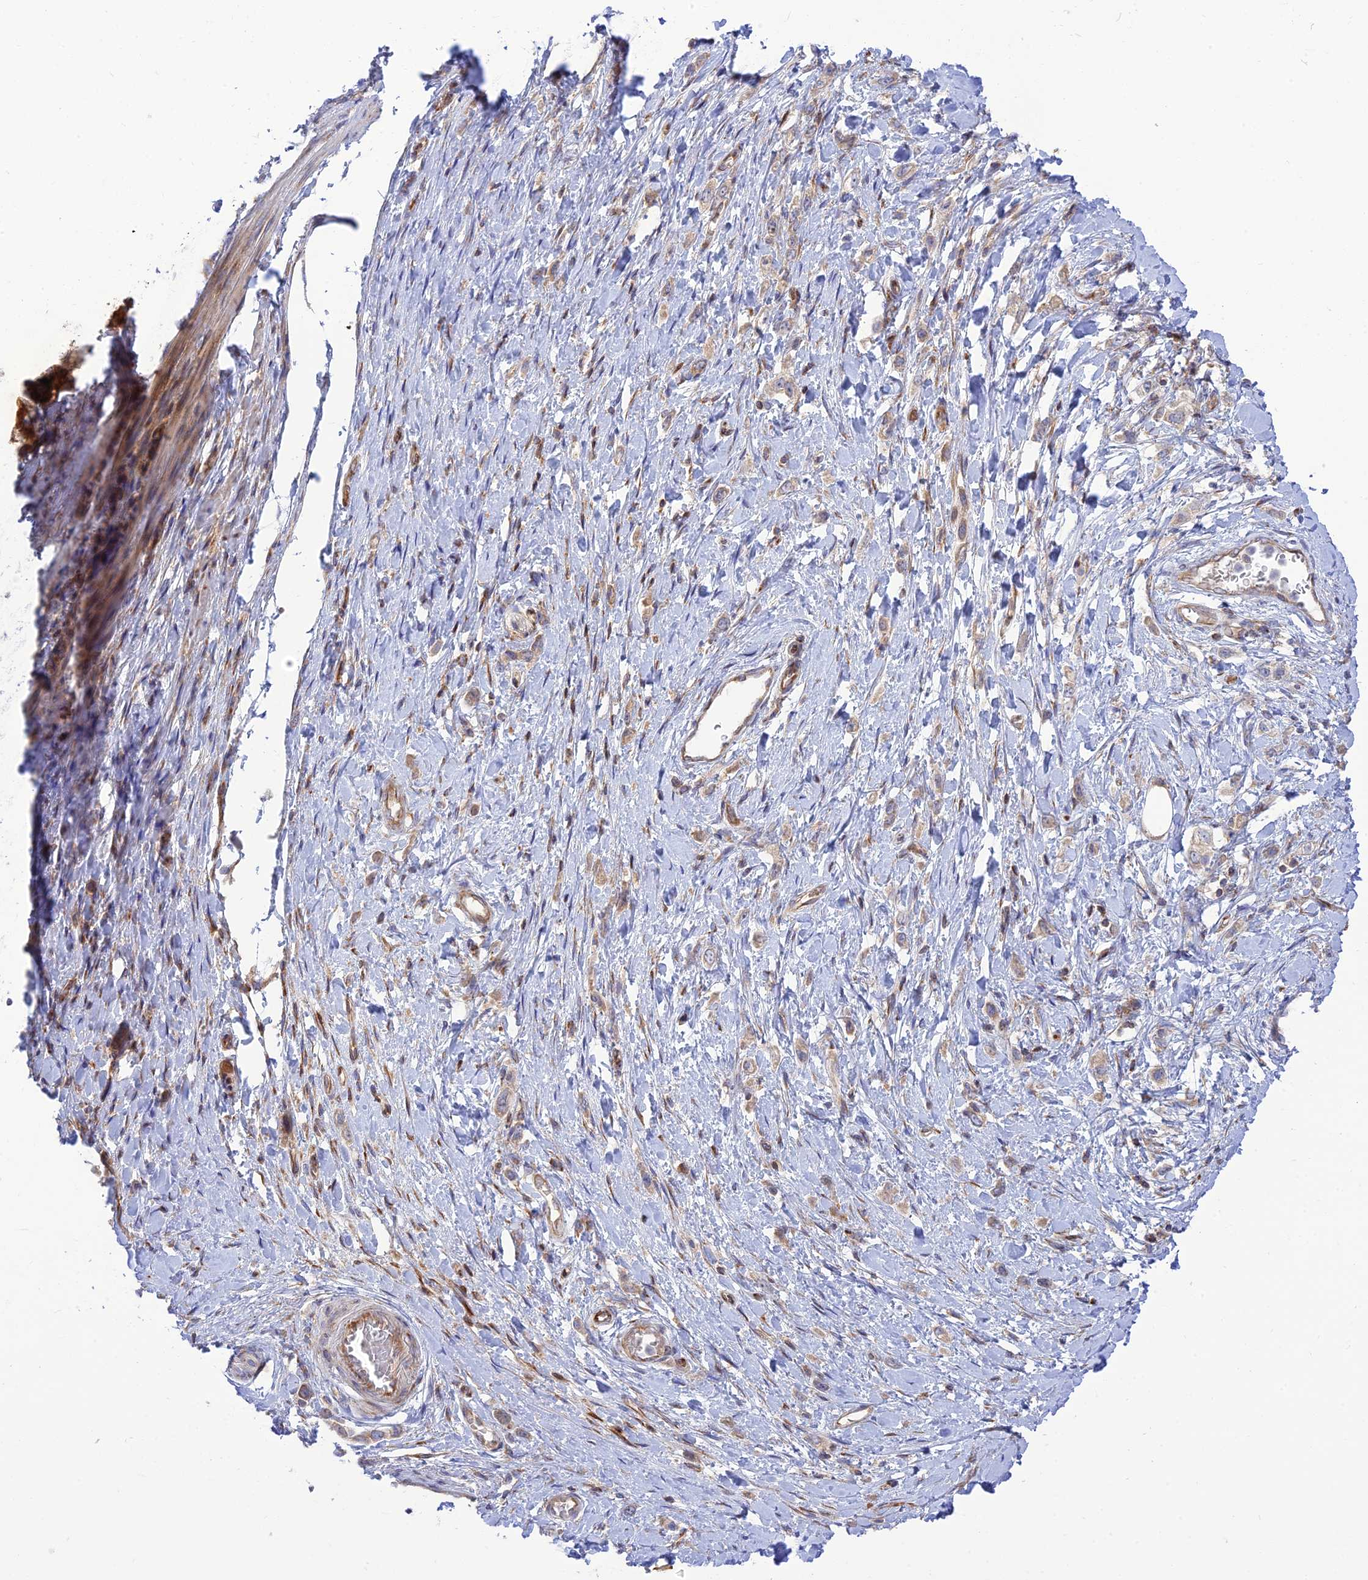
{"staining": {"intensity": "weak", "quantity": ">75%", "location": "cytoplasmic/membranous"}, "tissue": "stomach cancer", "cell_type": "Tumor cells", "image_type": "cancer", "snomed": [{"axis": "morphology", "description": "Adenocarcinoma, NOS"}, {"axis": "topography", "description": "Stomach"}], "caption": "Tumor cells display low levels of weak cytoplasmic/membranous expression in approximately >75% of cells in adenocarcinoma (stomach). (DAB (3,3'-diaminobenzidine) IHC with brightfield microscopy, high magnification).", "gene": "PIMREG", "patient": {"sex": "female", "age": 65}}